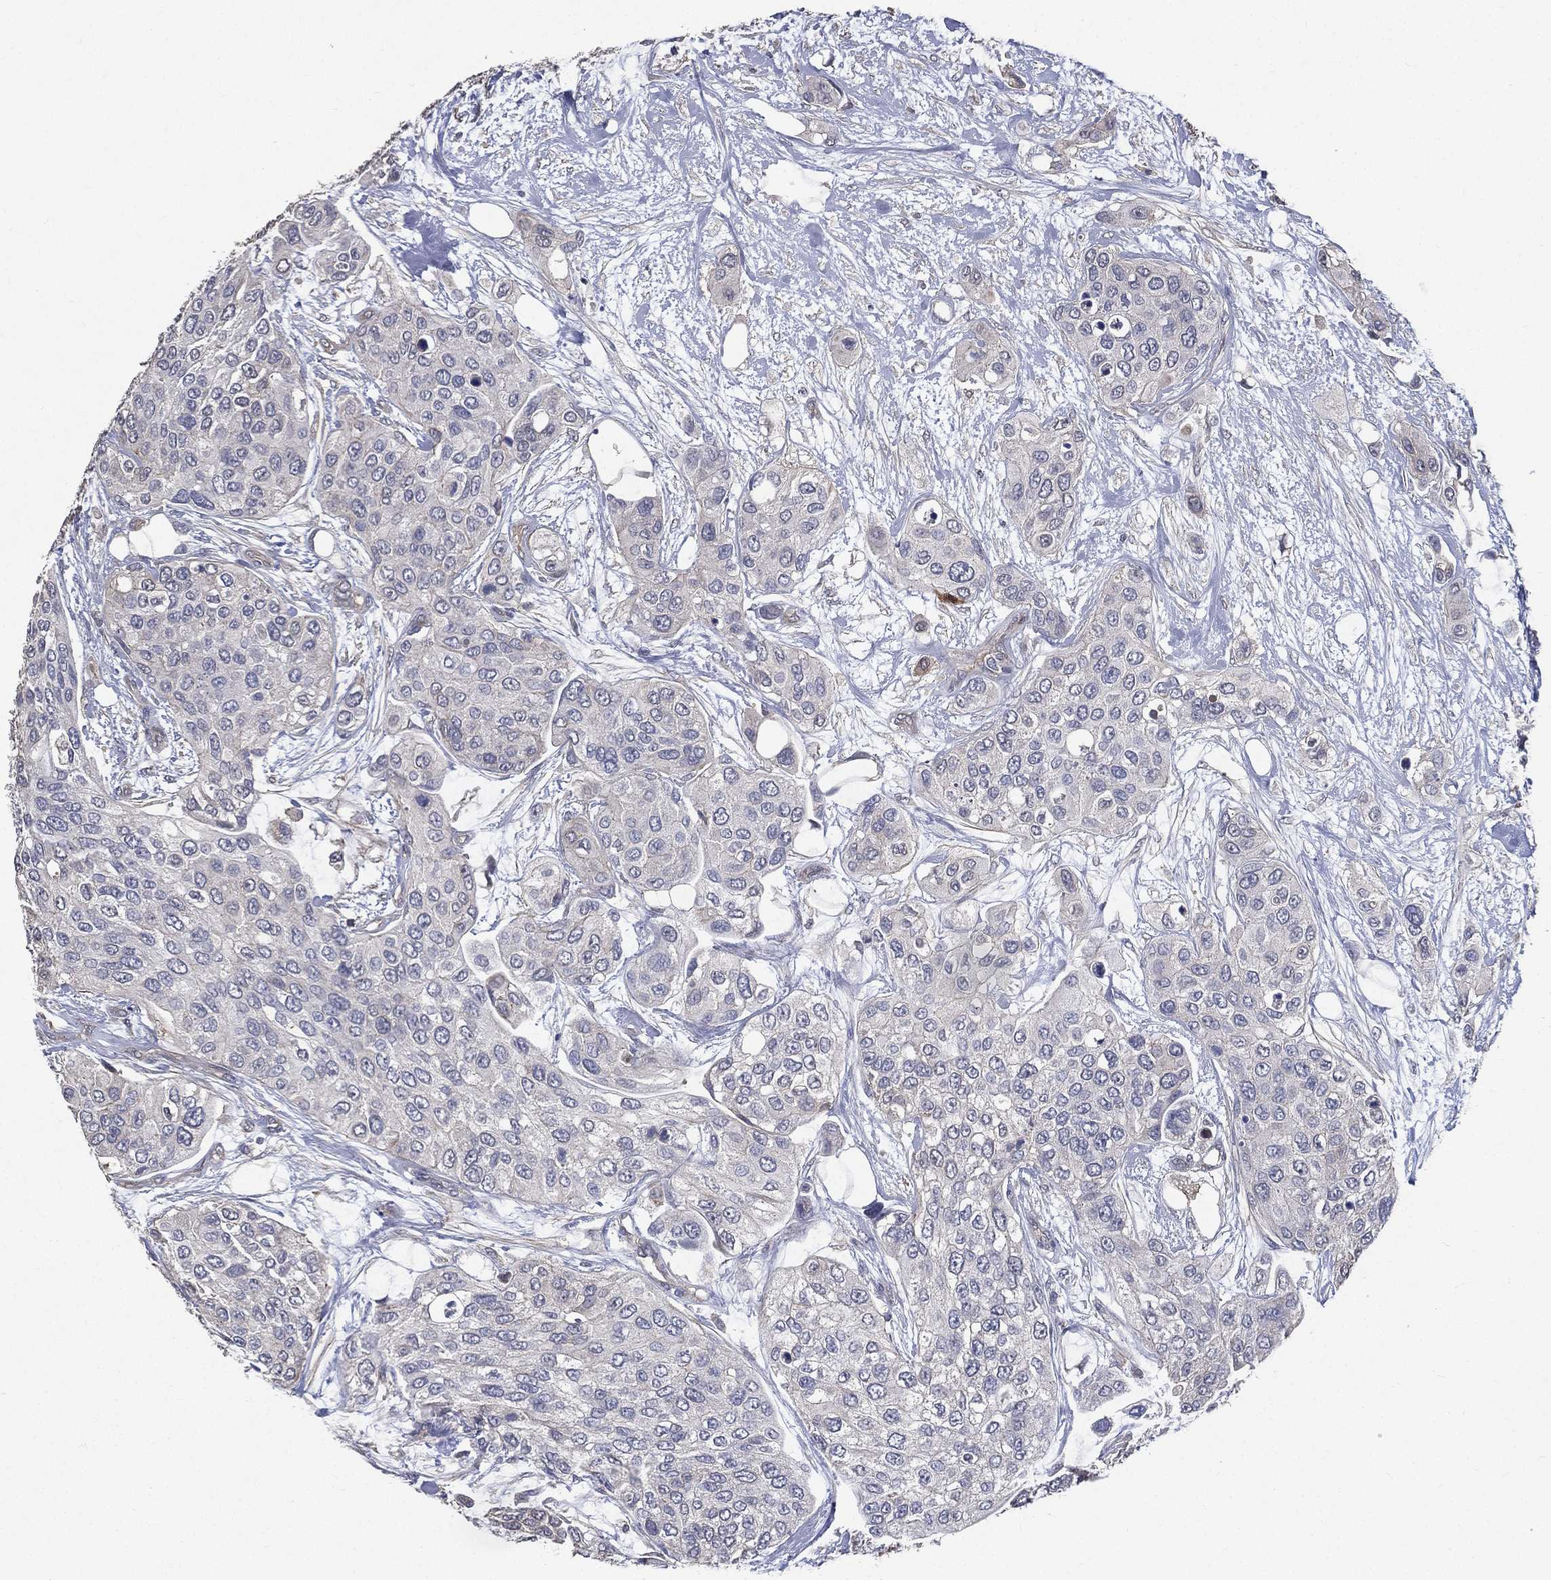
{"staining": {"intensity": "negative", "quantity": "none", "location": "none"}, "tissue": "urothelial cancer", "cell_type": "Tumor cells", "image_type": "cancer", "snomed": [{"axis": "morphology", "description": "Urothelial carcinoma, High grade"}, {"axis": "topography", "description": "Urinary bladder"}], "caption": "This is an immunohistochemistry photomicrograph of urothelial carcinoma (high-grade). There is no expression in tumor cells.", "gene": "SERPINB2", "patient": {"sex": "male", "age": 77}}